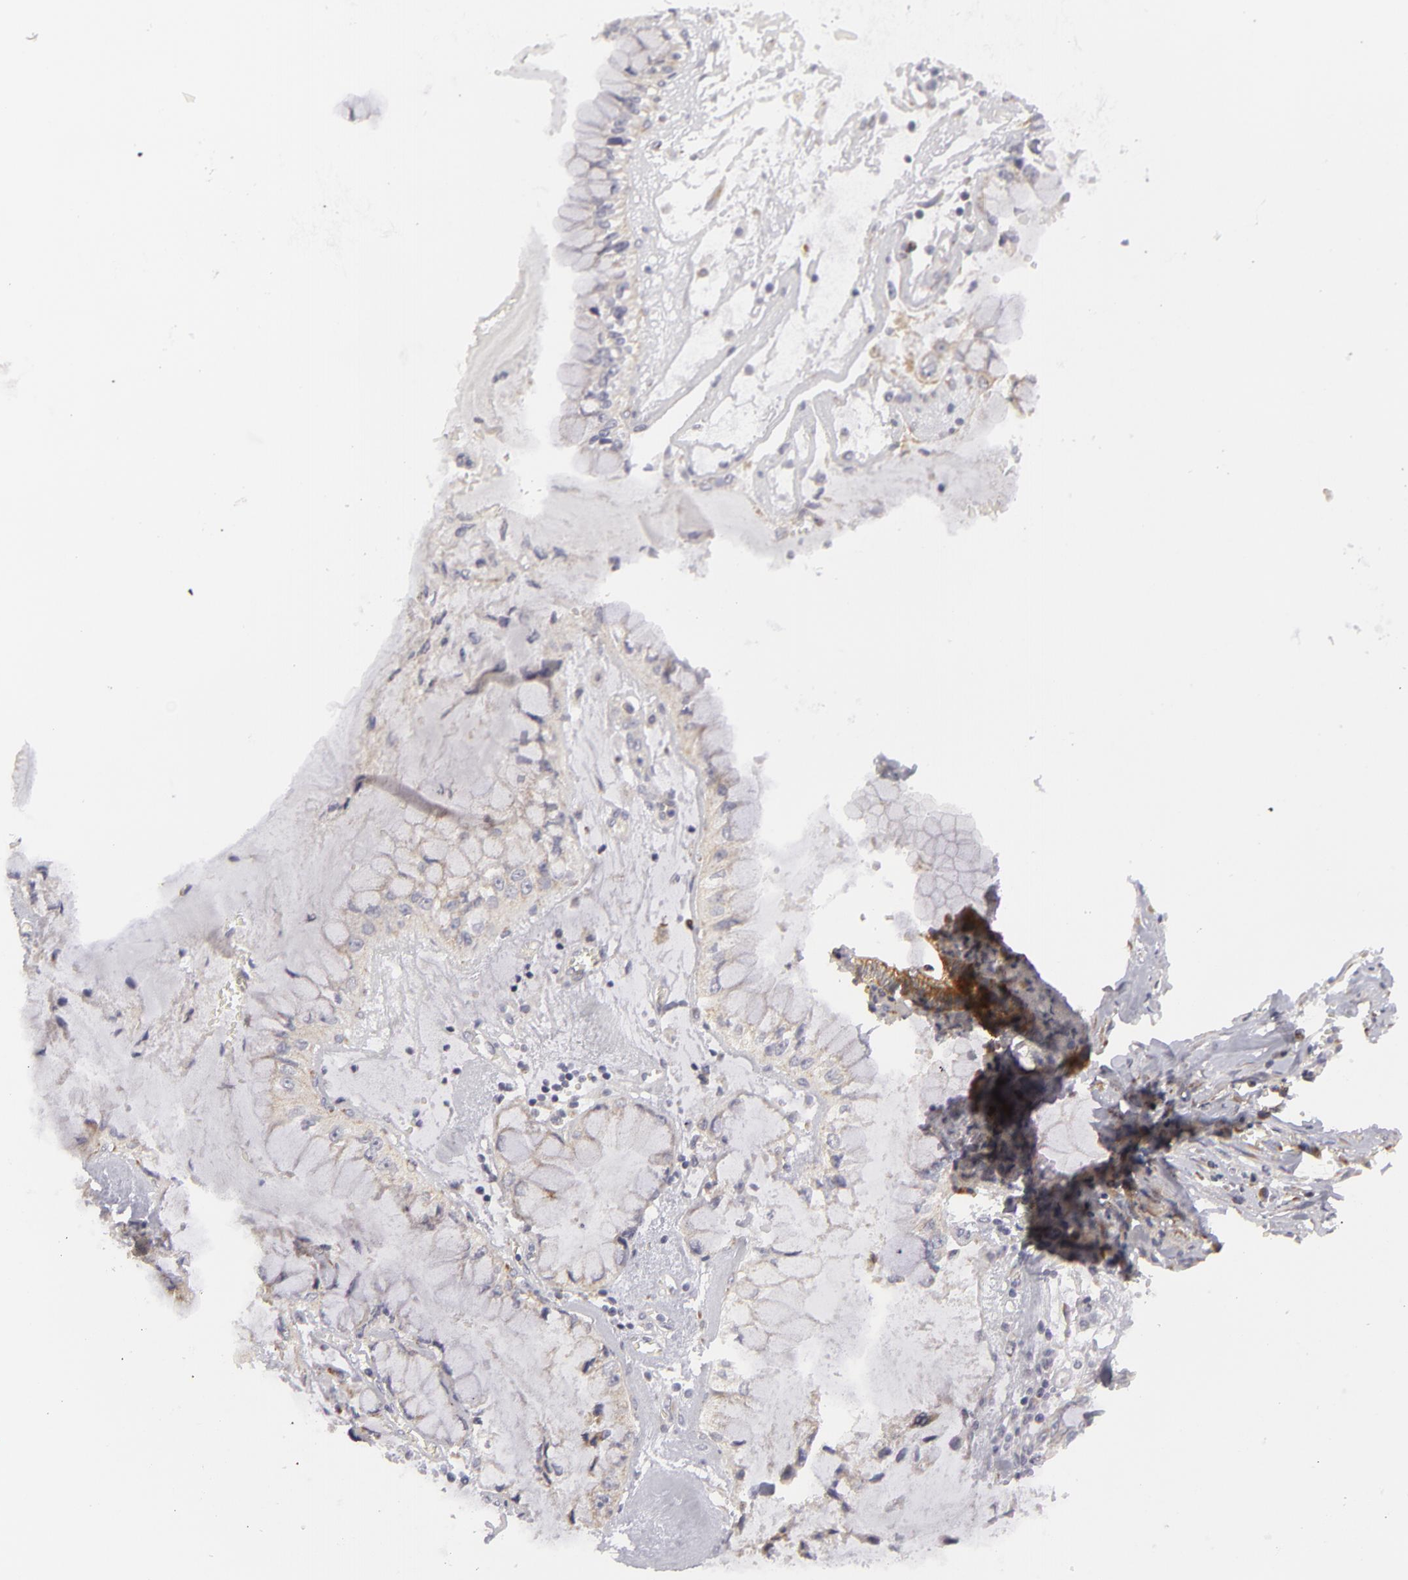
{"staining": {"intensity": "weak", "quantity": ">75%", "location": "cytoplasmic/membranous"}, "tissue": "liver cancer", "cell_type": "Tumor cells", "image_type": "cancer", "snomed": [{"axis": "morphology", "description": "Cholangiocarcinoma"}, {"axis": "topography", "description": "Liver"}], "caption": "A high-resolution image shows immunohistochemistry (IHC) staining of liver cancer (cholangiocarcinoma), which displays weak cytoplasmic/membranous staining in about >75% of tumor cells.", "gene": "ATP2B3", "patient": {"sex": "female", "age": 79}}